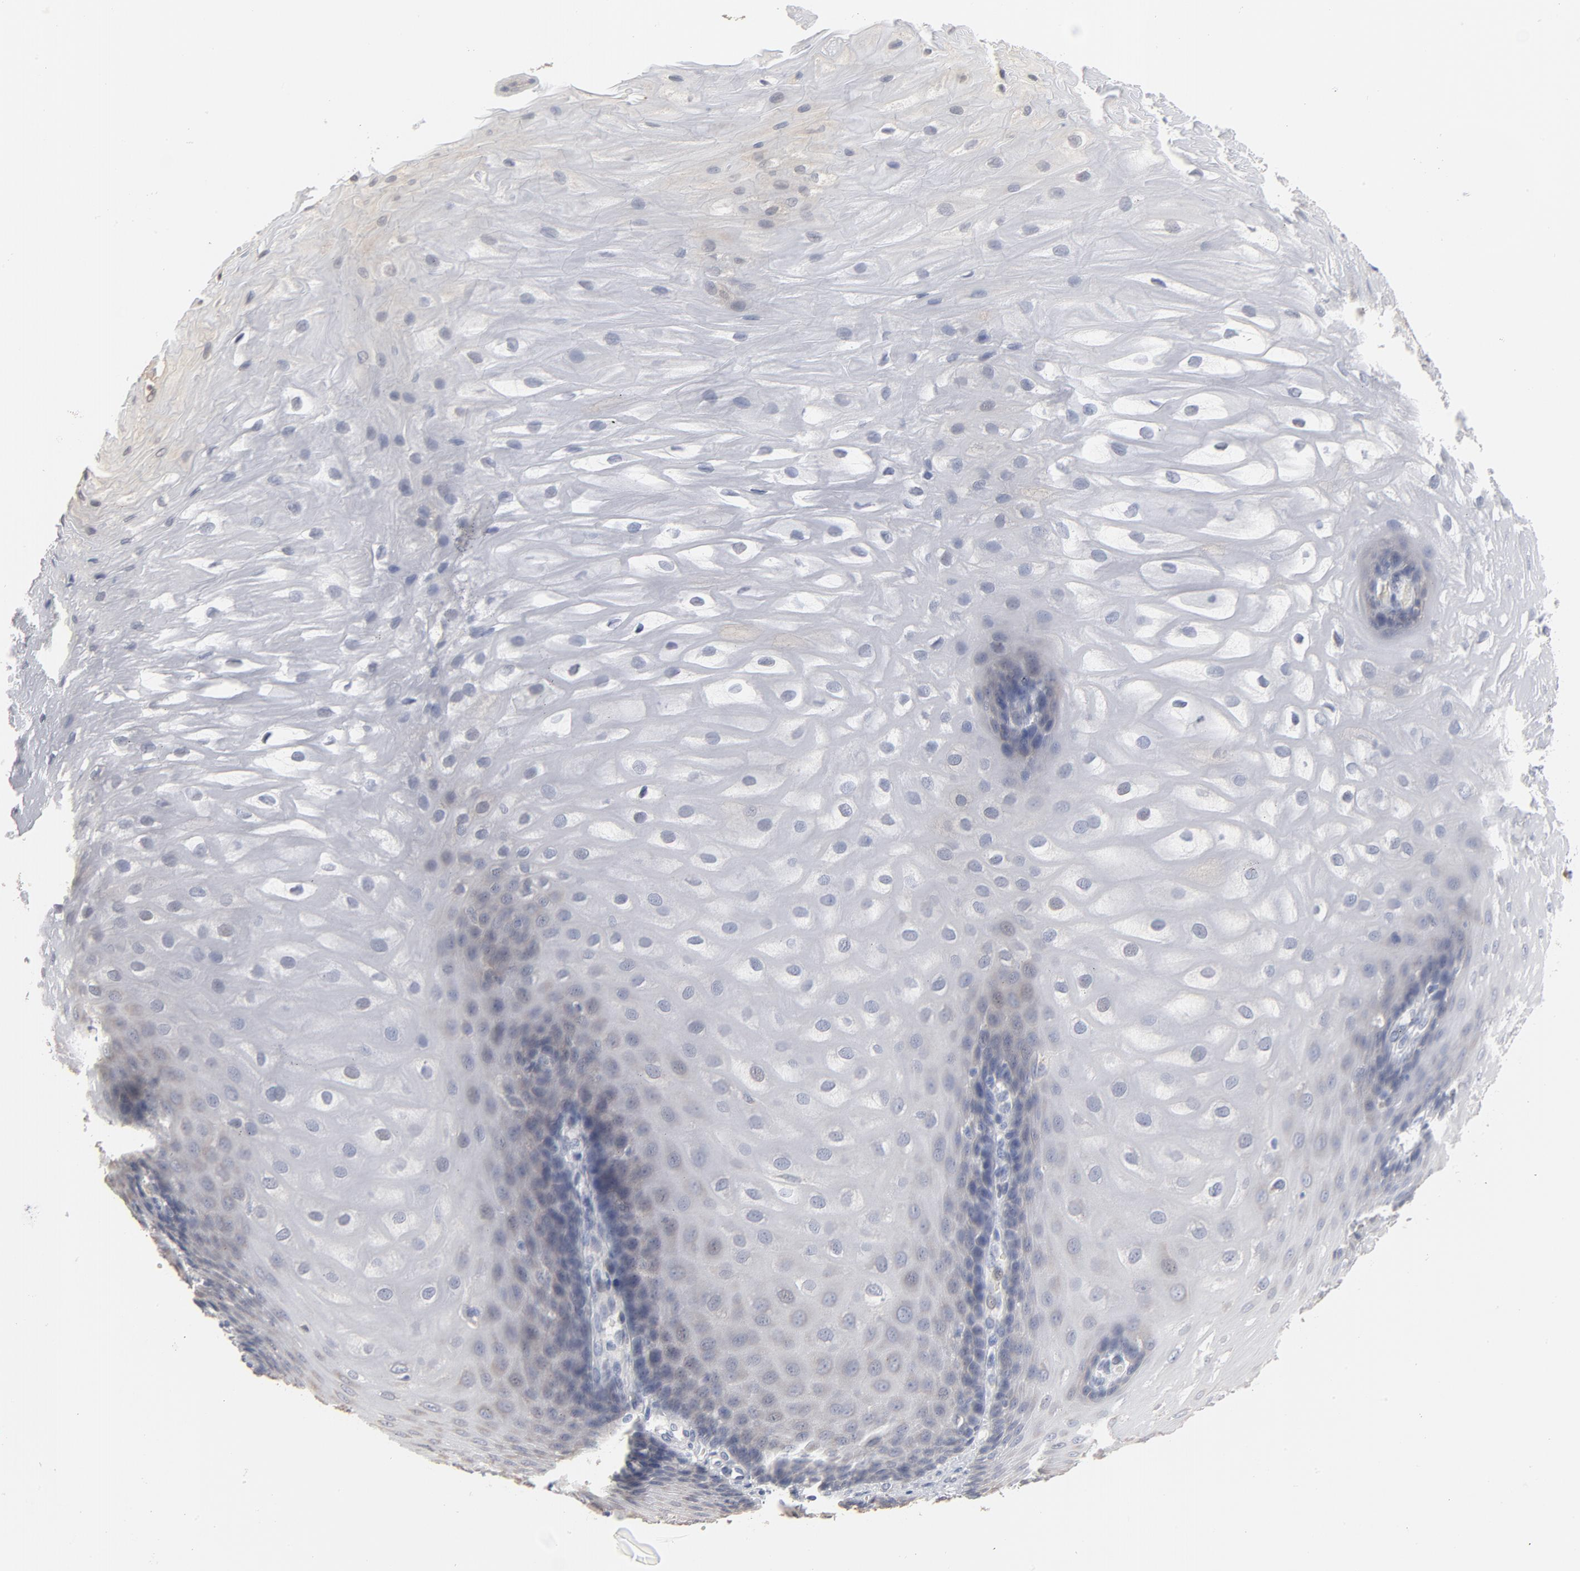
{"staining": {"intensity": "weak", "quantity": "<25%", "location": "cytoplasmic/membranous"}, "tissue": "esophagus", "cell_type": "Squamous epithelial cells", "image_type": "normal", "snomed": [{"axis": "morphology", "description": "Normal tissue, NOS"}, {"axis": "morphology", "description": "Adenocarcinoma, NOS"}, {"axis": "topography", "description": "Esophagus"}, {"axis": "topography", "description": "Stomach"}], "caption": "Histopathology image shows no significant protein positivity in squamous epithelial cells of benign esophagus.", "gene": "DNAL4", "patient": {"sex": "male", "age": 62}}